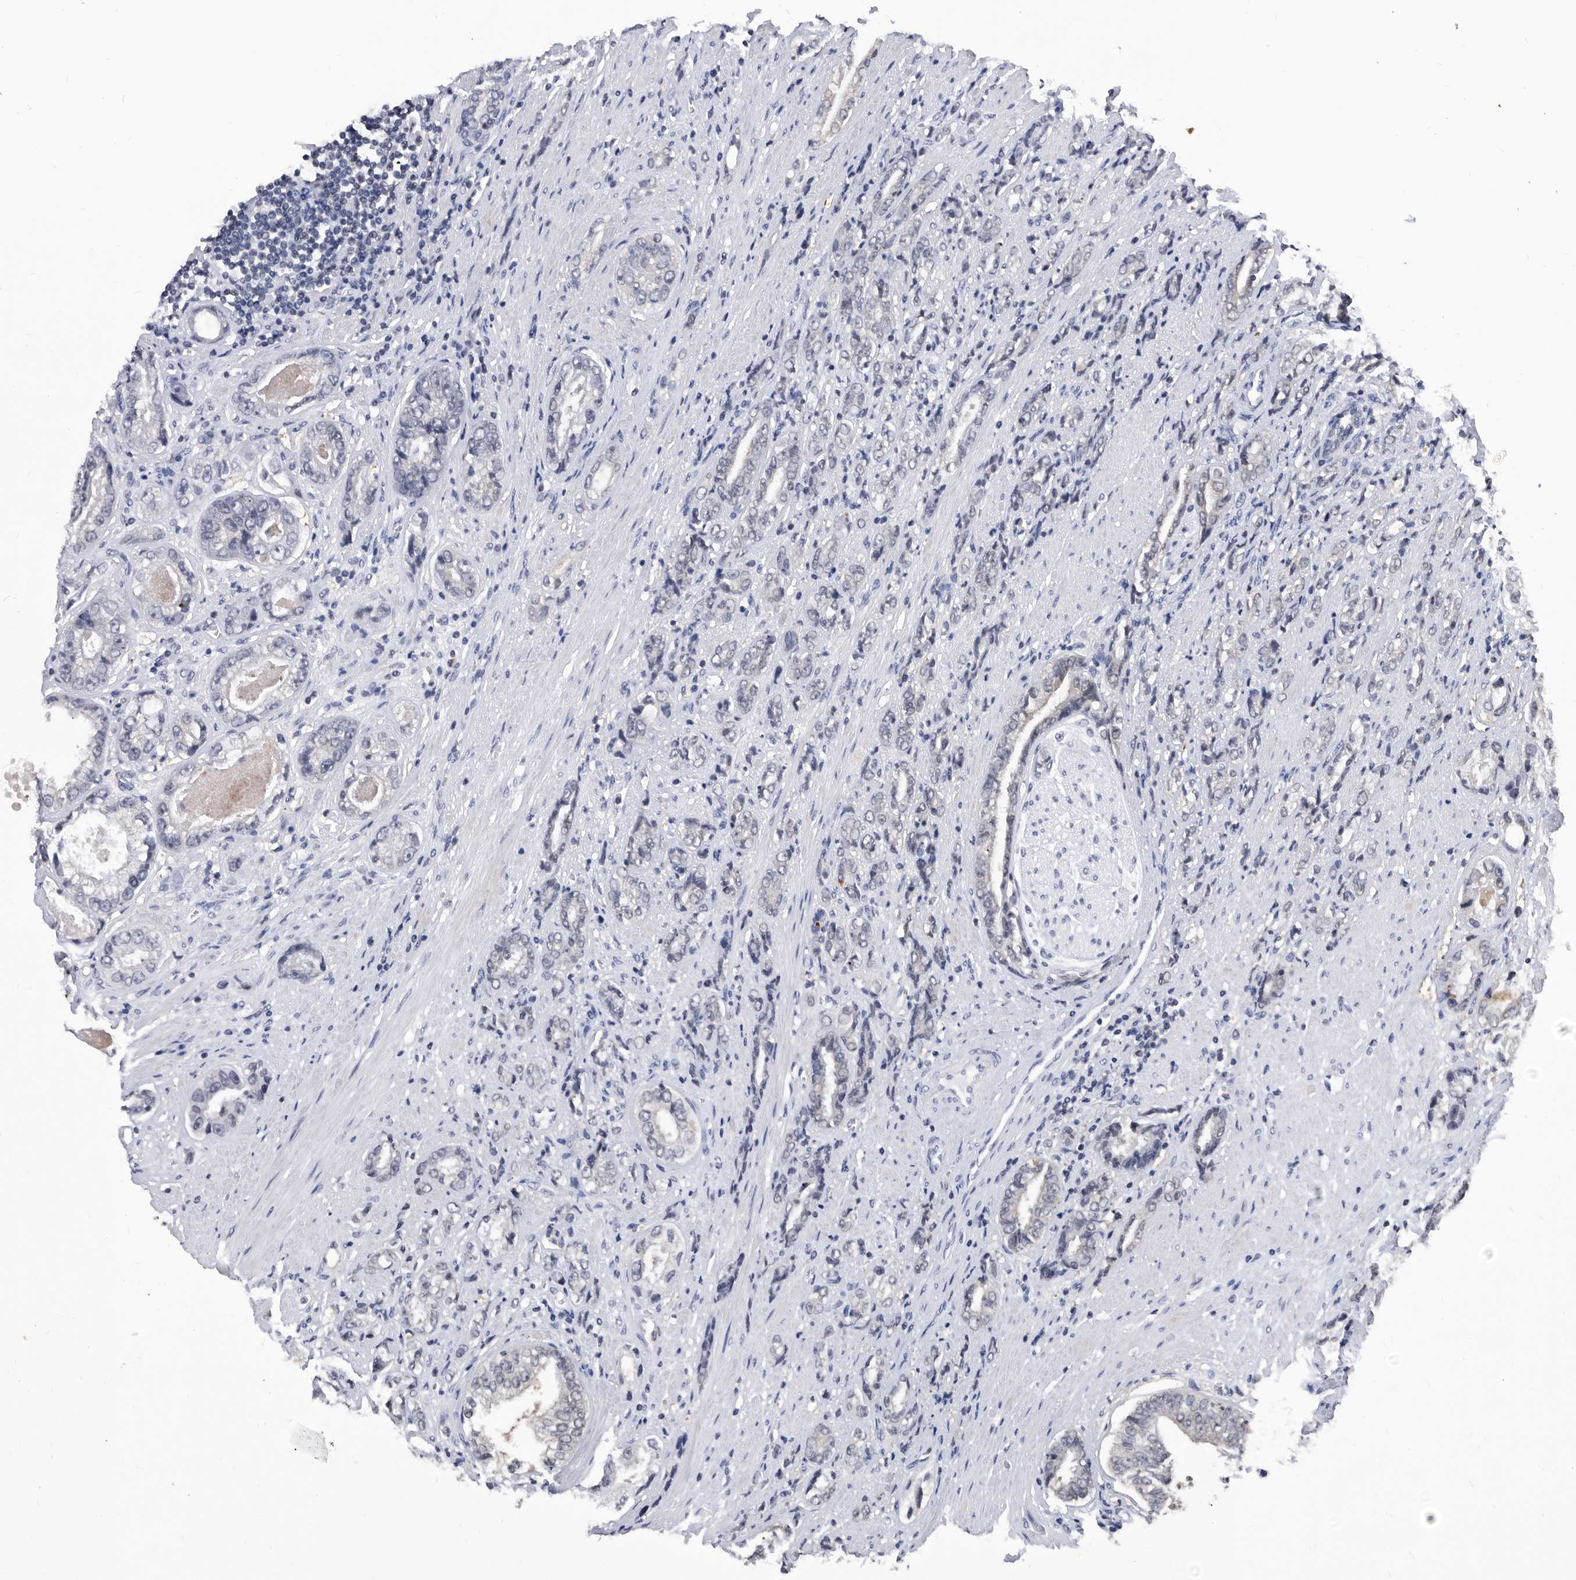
{"staining": {"intensity": "weak", "quantity": "<25%", "location": "nuclear"}, "tissue": "prostate cancer", "cell_type": "Tumor cells", "image_type": "cancer", "snomed": [{"axis": "morphology", "description": "Adenocarcinoma, High grade"}, {"axis": "topography", "description": "Prostate"}], "caption": "High magnification brightfield microscopy of high-grade adenocarcinoma (prostate) stained with DAB (3,3'-diaminobenzidine) (brown) and counterstained with hematoxylin (blue): tumor cells show no significant staining.", "gene": "TSTD1", "patient": {"sex": "male", "age": 61}}